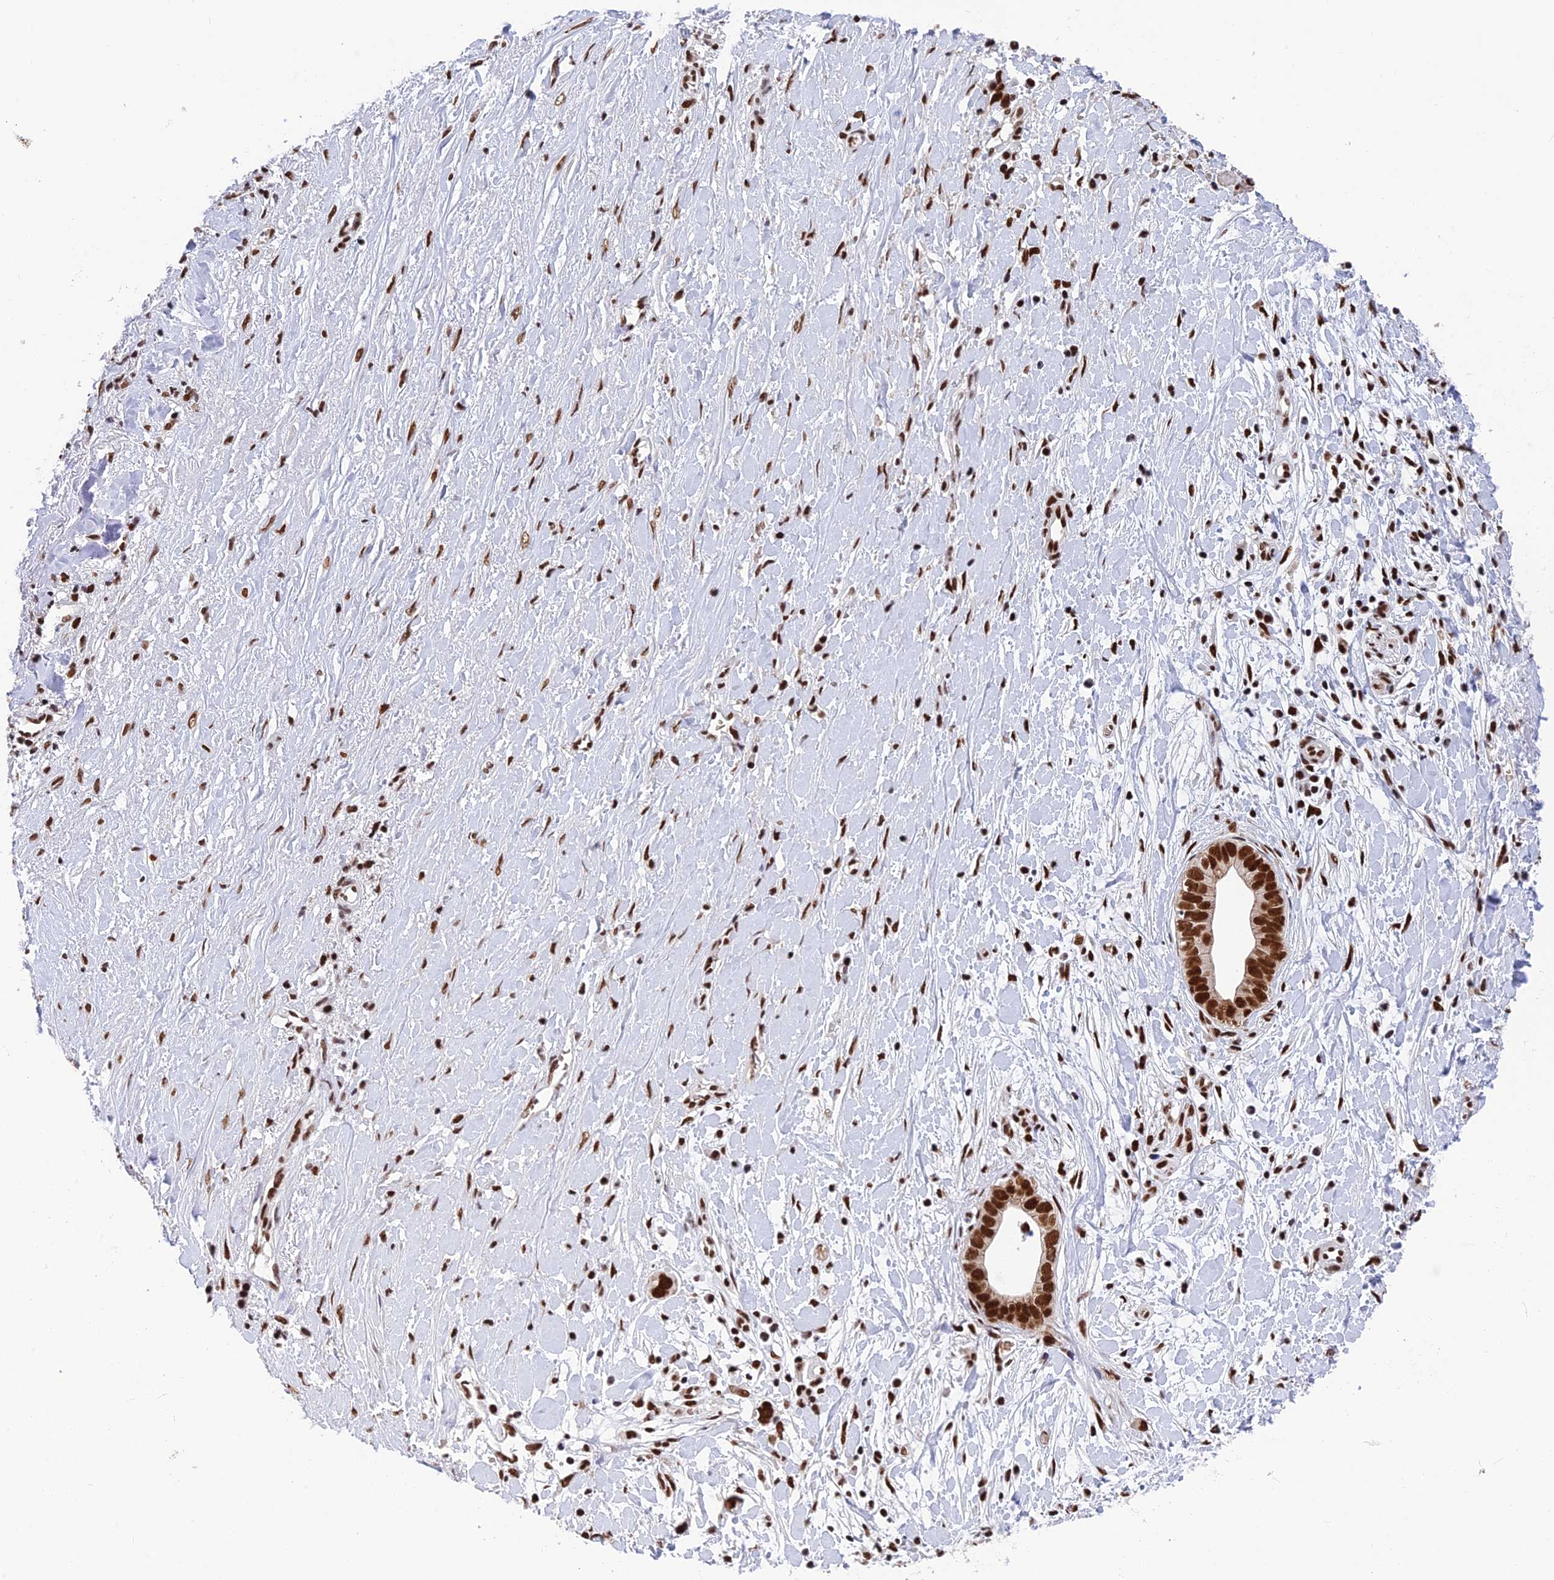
{"staining": {"intensity": "strong", "quantity": ">75%", "location": "nuclear"}, "tissue": "liver cancer", "cell_type": "Tumor cells", "image_type": "cancer", "snomed": [{"axis": "morphology", "description": "Cholangiocarcinoma"}, {"axis": "topography", "description": "Liver"}], "caption": "Immunohistochemistry of liver cancer displays high levels of strong nuclear positivity in about >75% of tumor cells.", "gene": "EEF1AKMT3", "patient": {"sex": "female", "age": 79}}